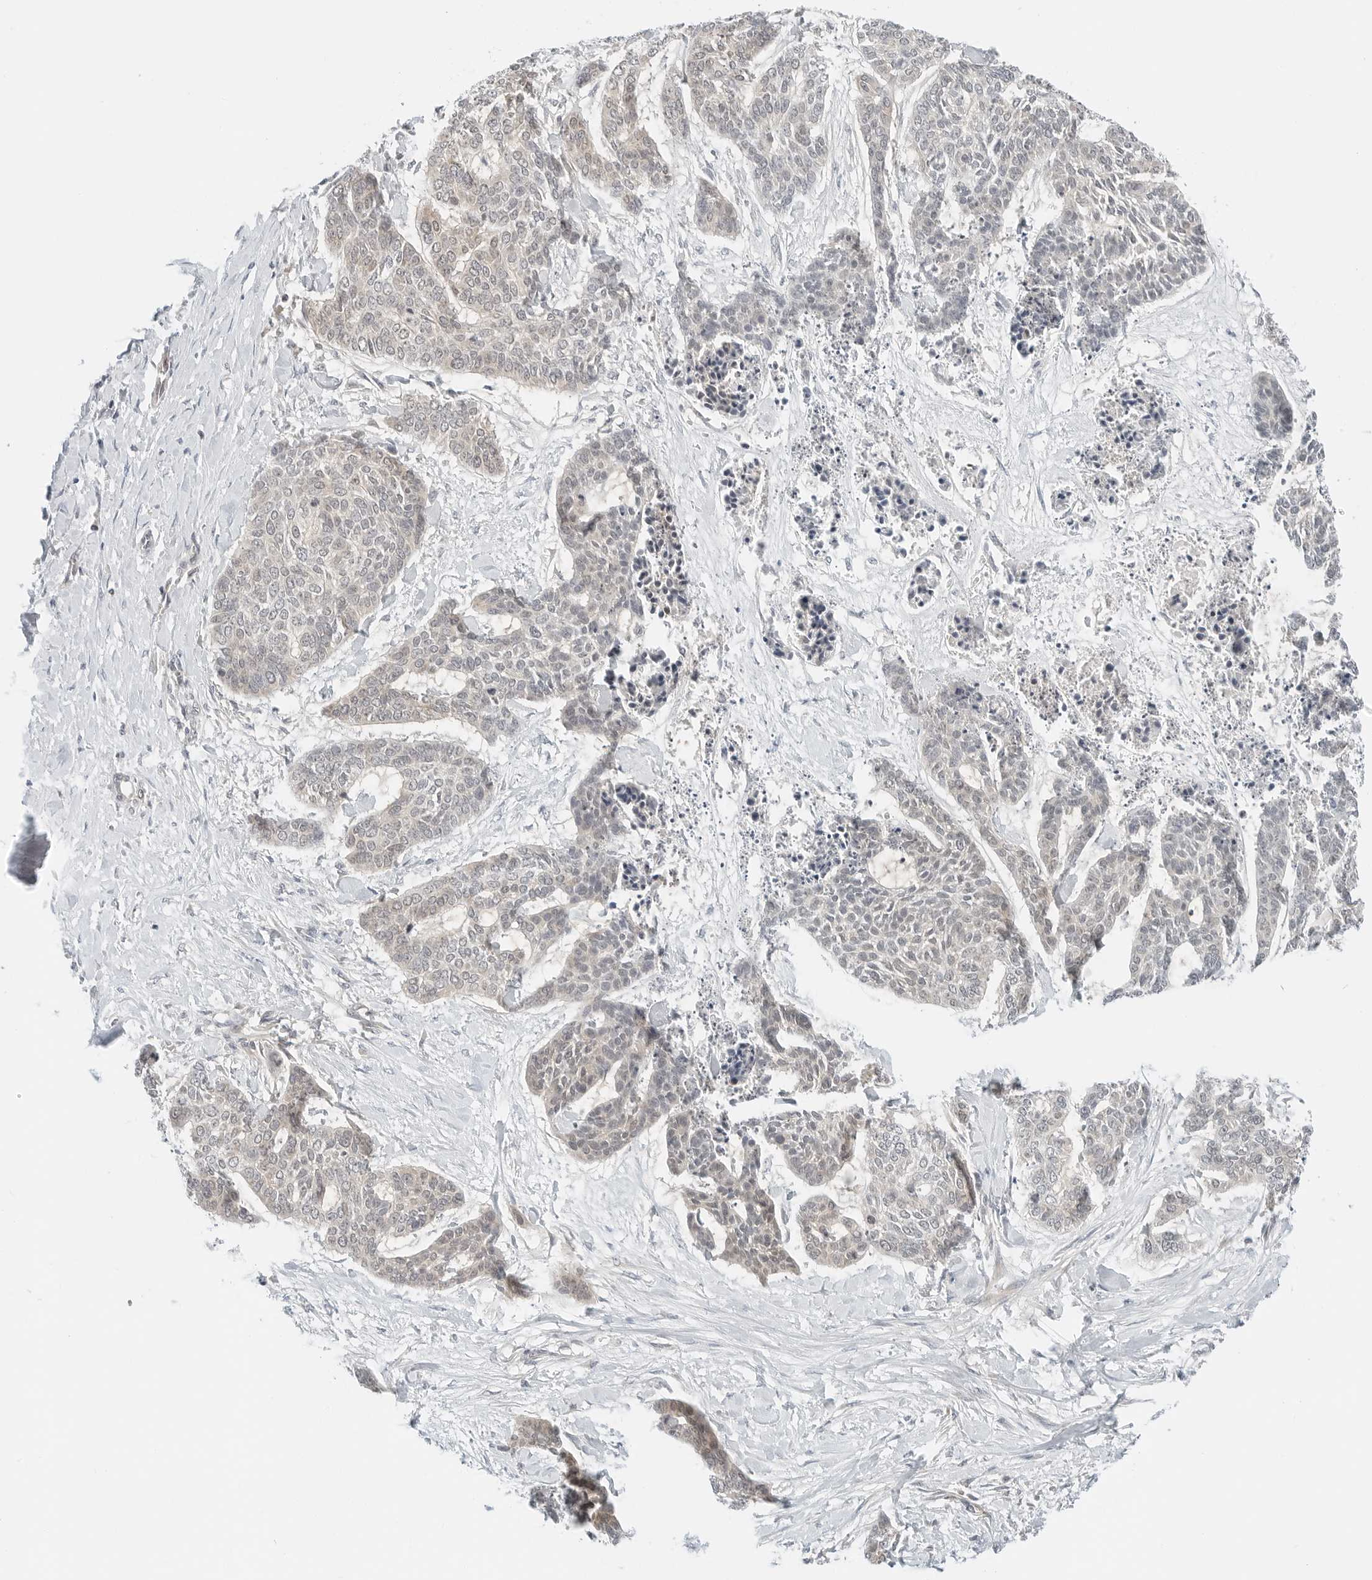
{"staining": {"intensity": "negative", "quantity": "none", "location": "none"}, "tissue": "skin cancer", "cell_type": "Tumor cells", "image_type": "cancer", "snomed": [{"axis": "morphology", "description": "Basal cell carcinoma"}, {"axis": "topography", "description": "Skin"}], "caption": "This photomicrograph is of skin cancer (basal cell carcinoma) stained with immunohistochemistry (IHC) to label a protein in brown with the nuclei are counter-stained blue. There is no positivity in tumor cells.", "gene": "IQCC", "patient": {"sex": "female", "age": 64}}